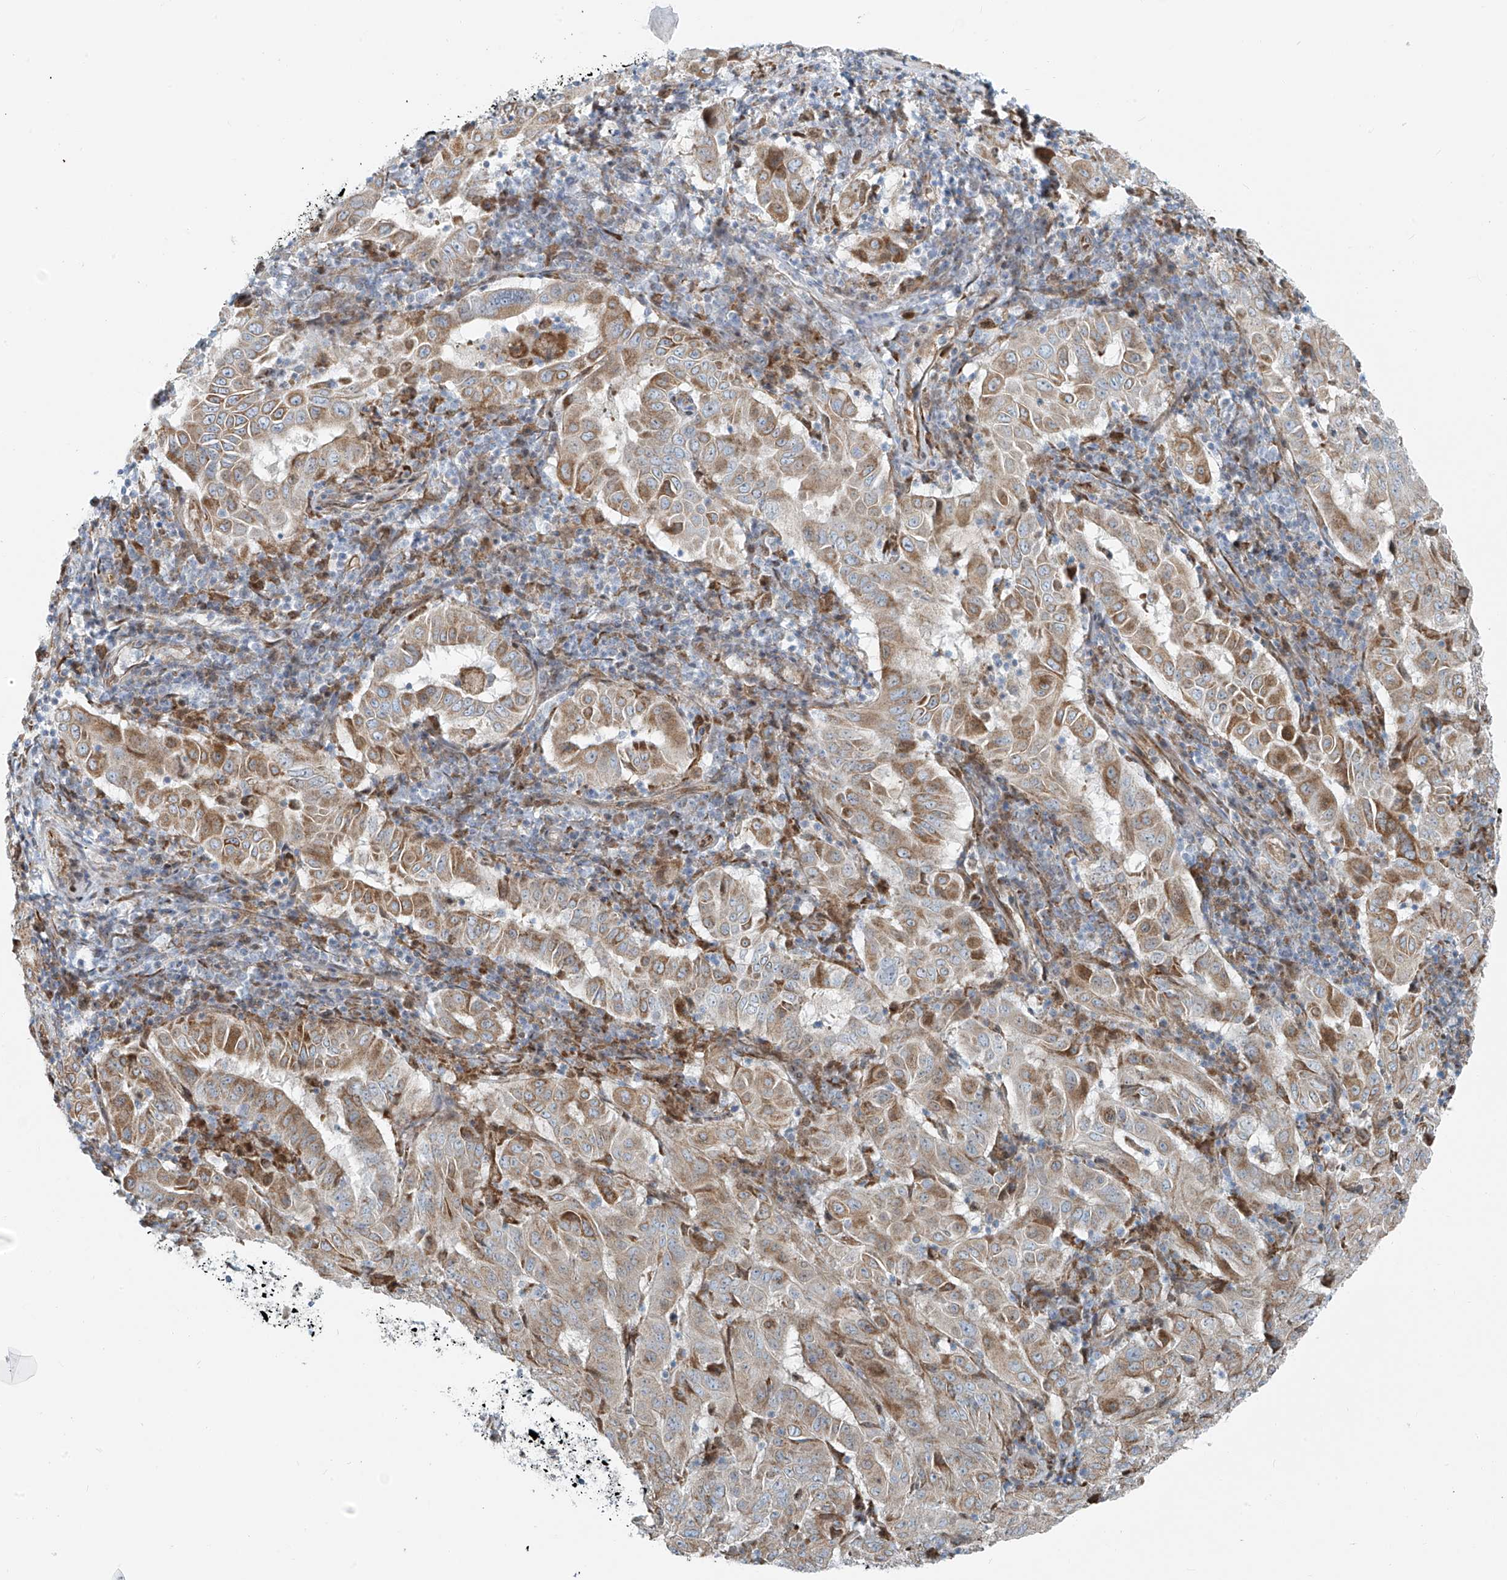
{"staining": {"intensity": "moderate", "quantity": "25%-75%", "location": "cytoplasmic/membranous"}, "tissue": "pancreatic cancer", "cell_type": "Tumor cells", "image_type": "cancer", "snomed": [{"axis": "morphology", "description": "Adenocarcinoma, NOS"}, {"axis": "topography", "description": "Pancreas"}], "caption": "An immunohistochemistry histopathology image of neoplastic tissue is shown. Protein staining in brown highlights moderate cytoplasmic/membranous positivity in adenocarcinoma (pancreatic) within tumor cells.", "gene": "HIC2", "patient": {"sex": "male", "age": 63}}